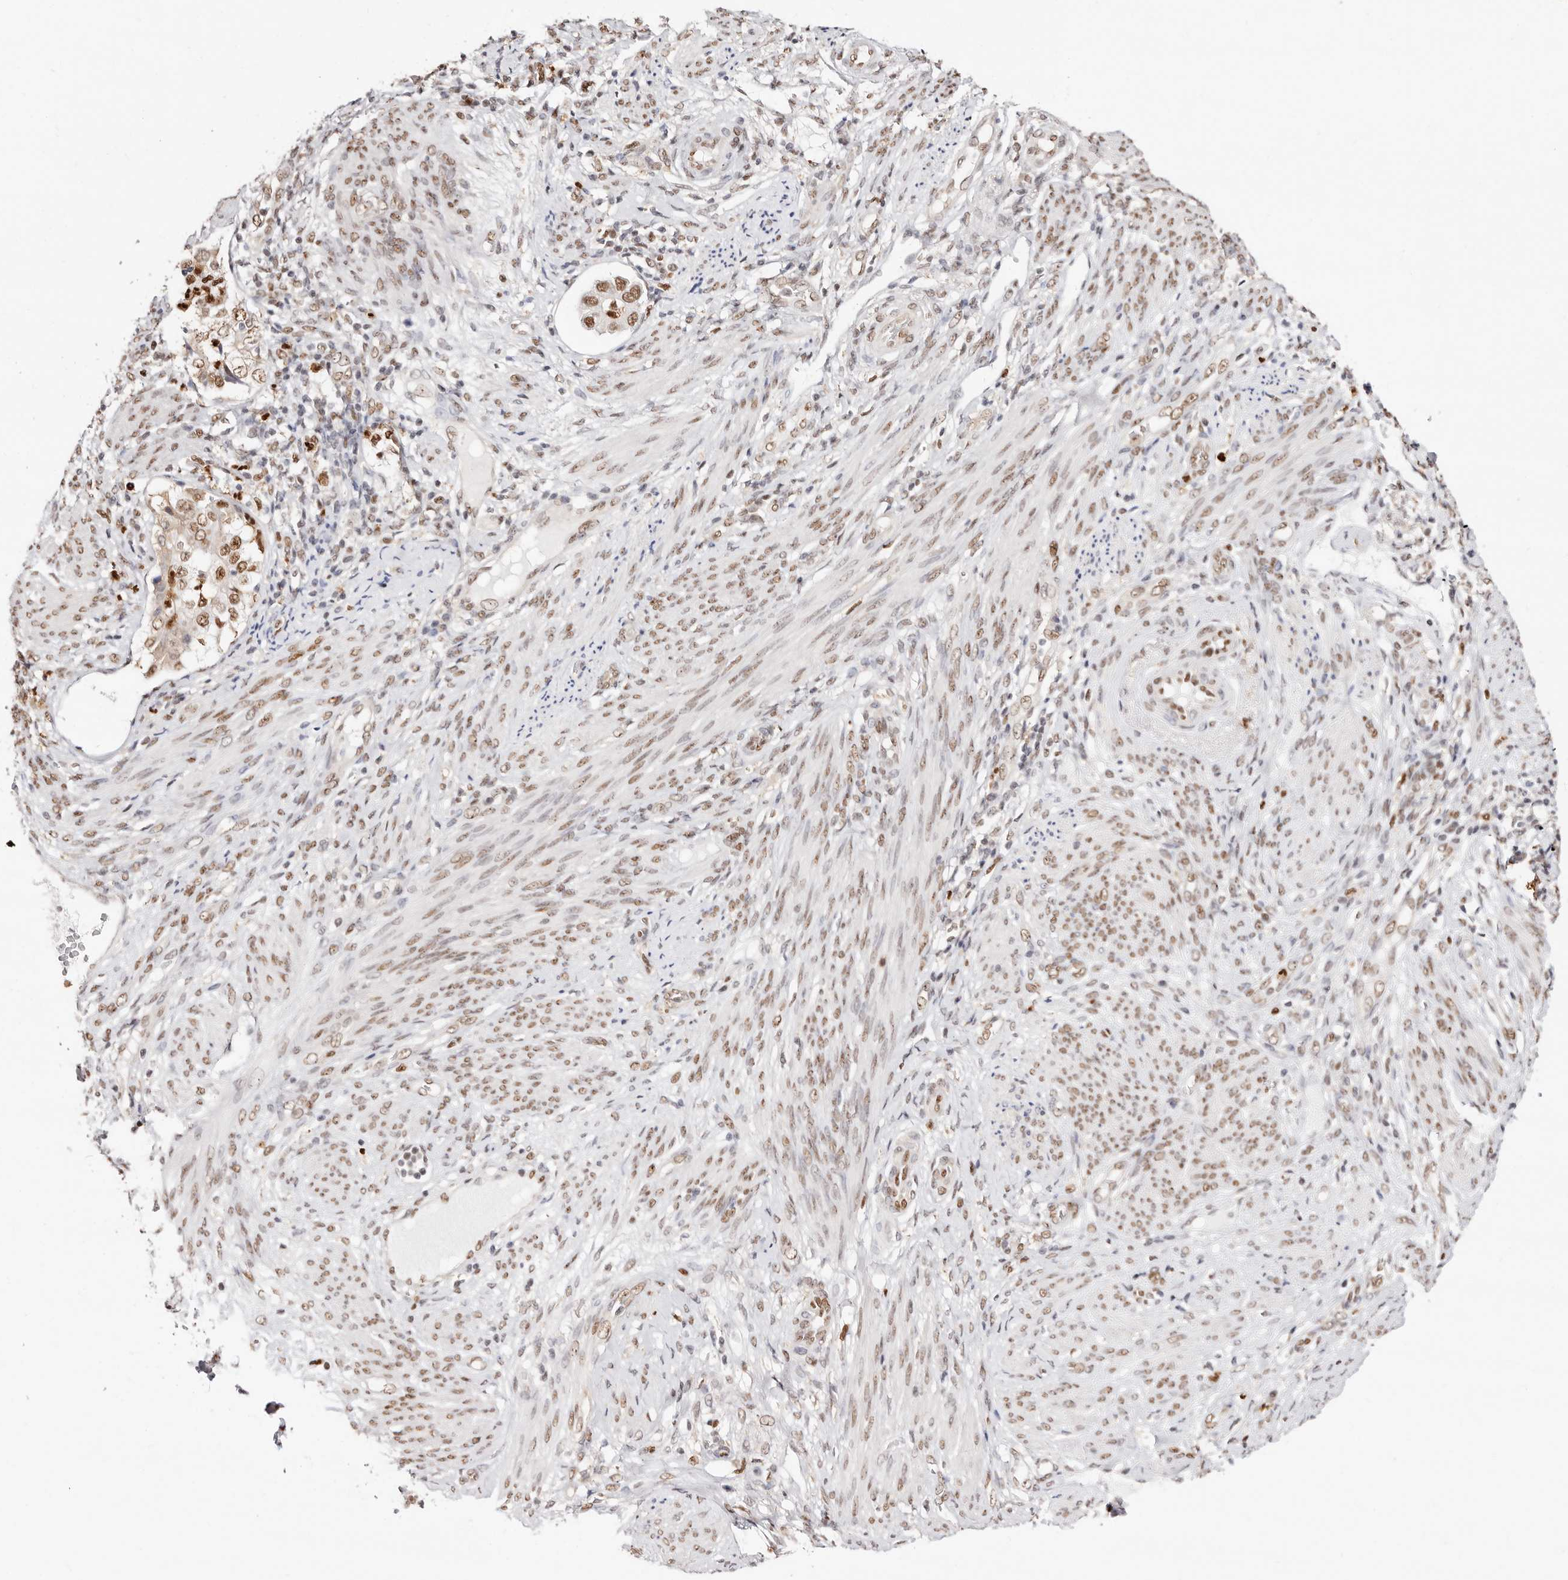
{"staining": {"intensity": "moderate", "quantity": ">75%", "location": "nuclear"}, "tissue": "endometrial cancer", "cell_type": "Tumor cells", "image_type": "cancer", "snomed": [{"axis": "morphology", "description": "Adenocarcinoma, NOS"}, {"axis": "topography", "description": "Endometrium"}], "caption": "Immunohistochemical staining of endometrial cancer demonstrates medium levels of moderate nuclear protein staining in approximately >75% of tumor cells.", "gene": "TKT", "patient": {"sex": "female", "age": 85}}